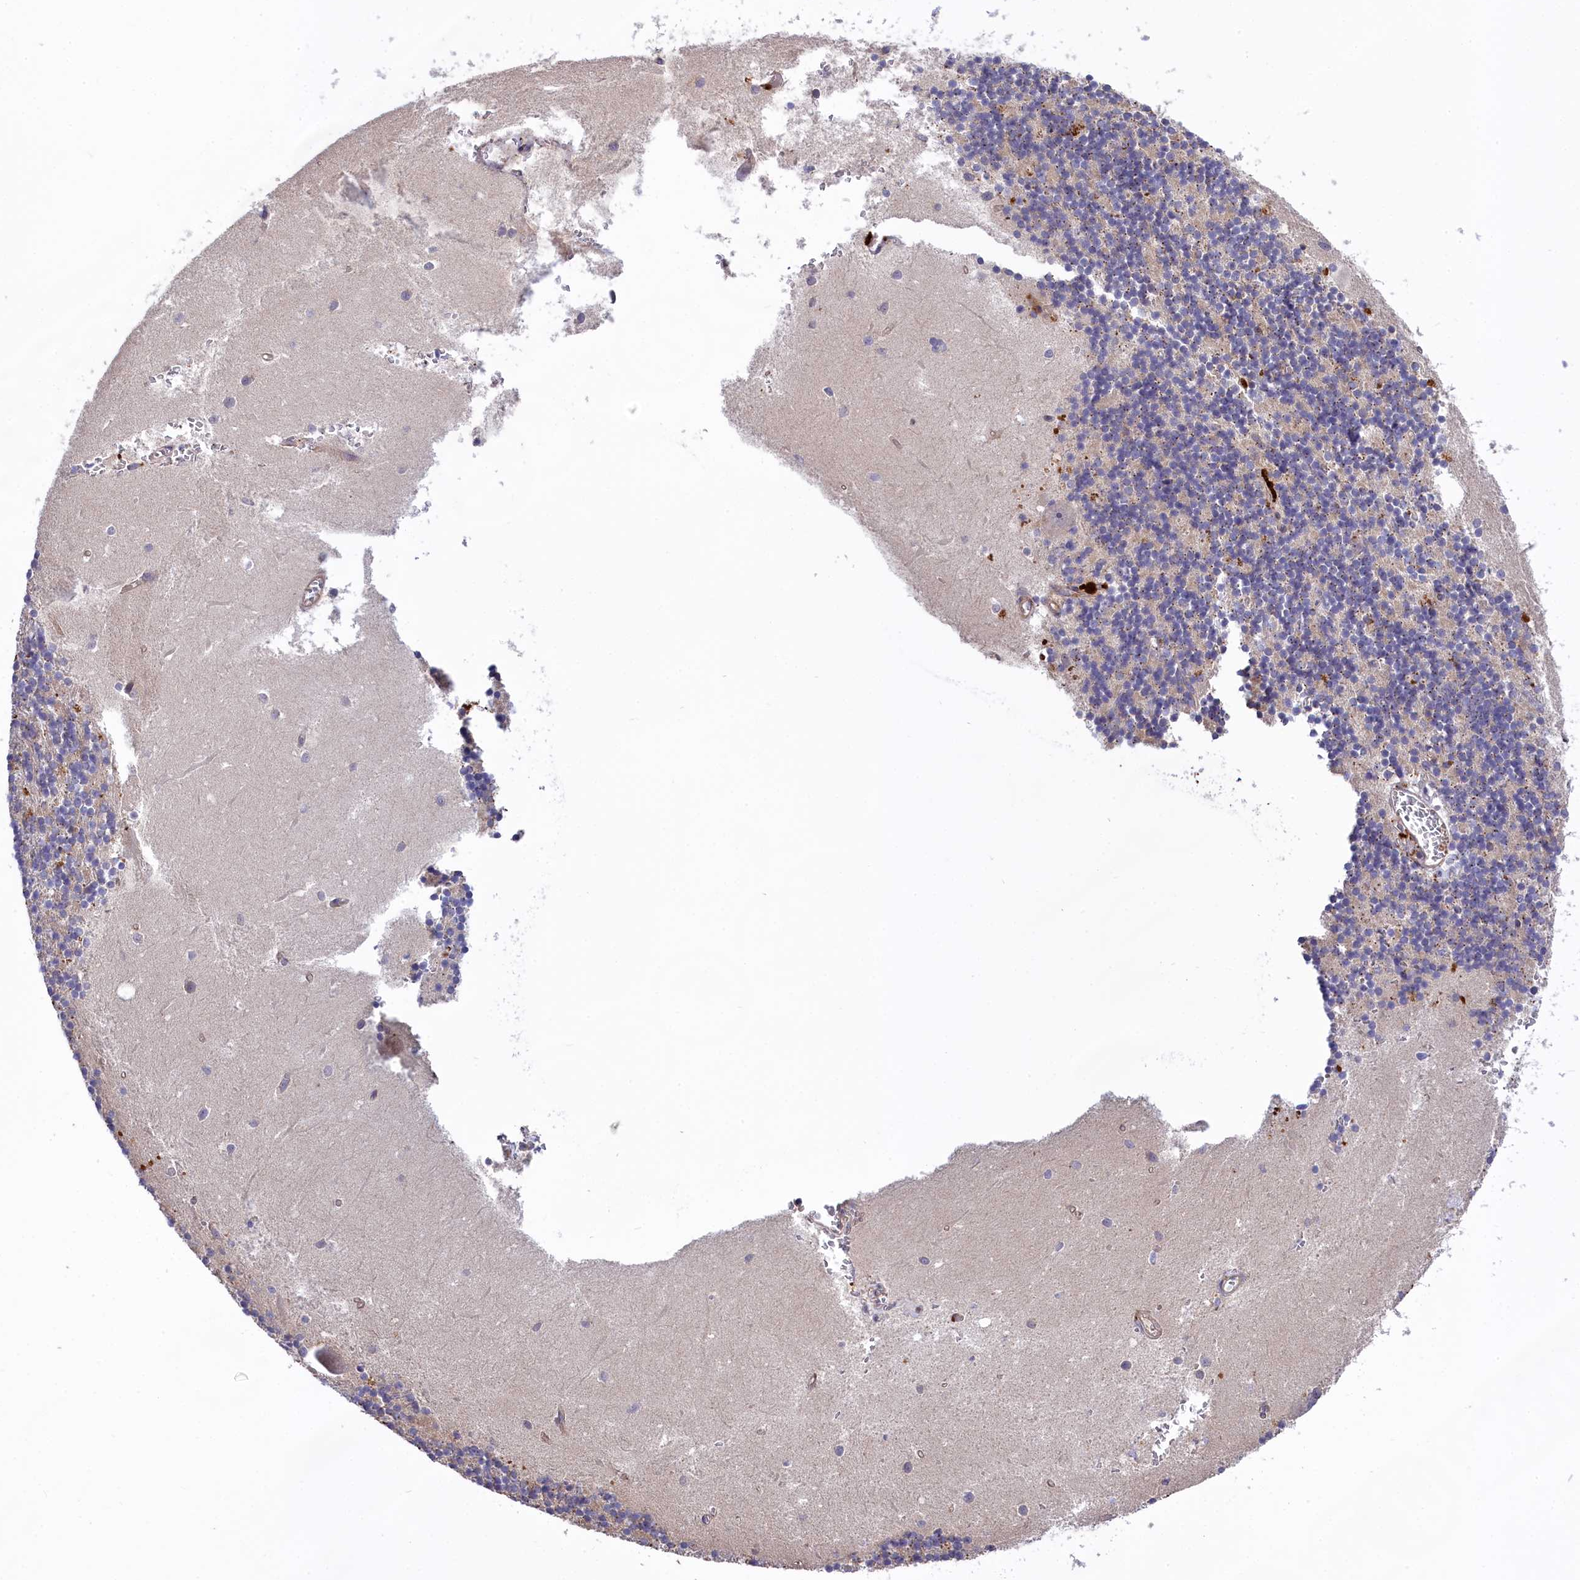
{"staining": {"intensity": "negative", "quantity": "none", "location": "none"}, "tissue": "cerebellum", "cell_type": "Cells in granular layer", "image_type": "normal", "snomed": [{"axis": "morphology", "description": "Normal tissue, NOS"}, {"axis": "topography", "description": "Cerebellum"}], "caption": "IHC histopathology image of normal cerebellum: human cerebellum stained with DAB (3,3'-diaminobenzidine) exhibits no significant protein staining in cells in granular layer.", "gene": "DDX60L", "patient": {"sex": "male", "age": 54}}